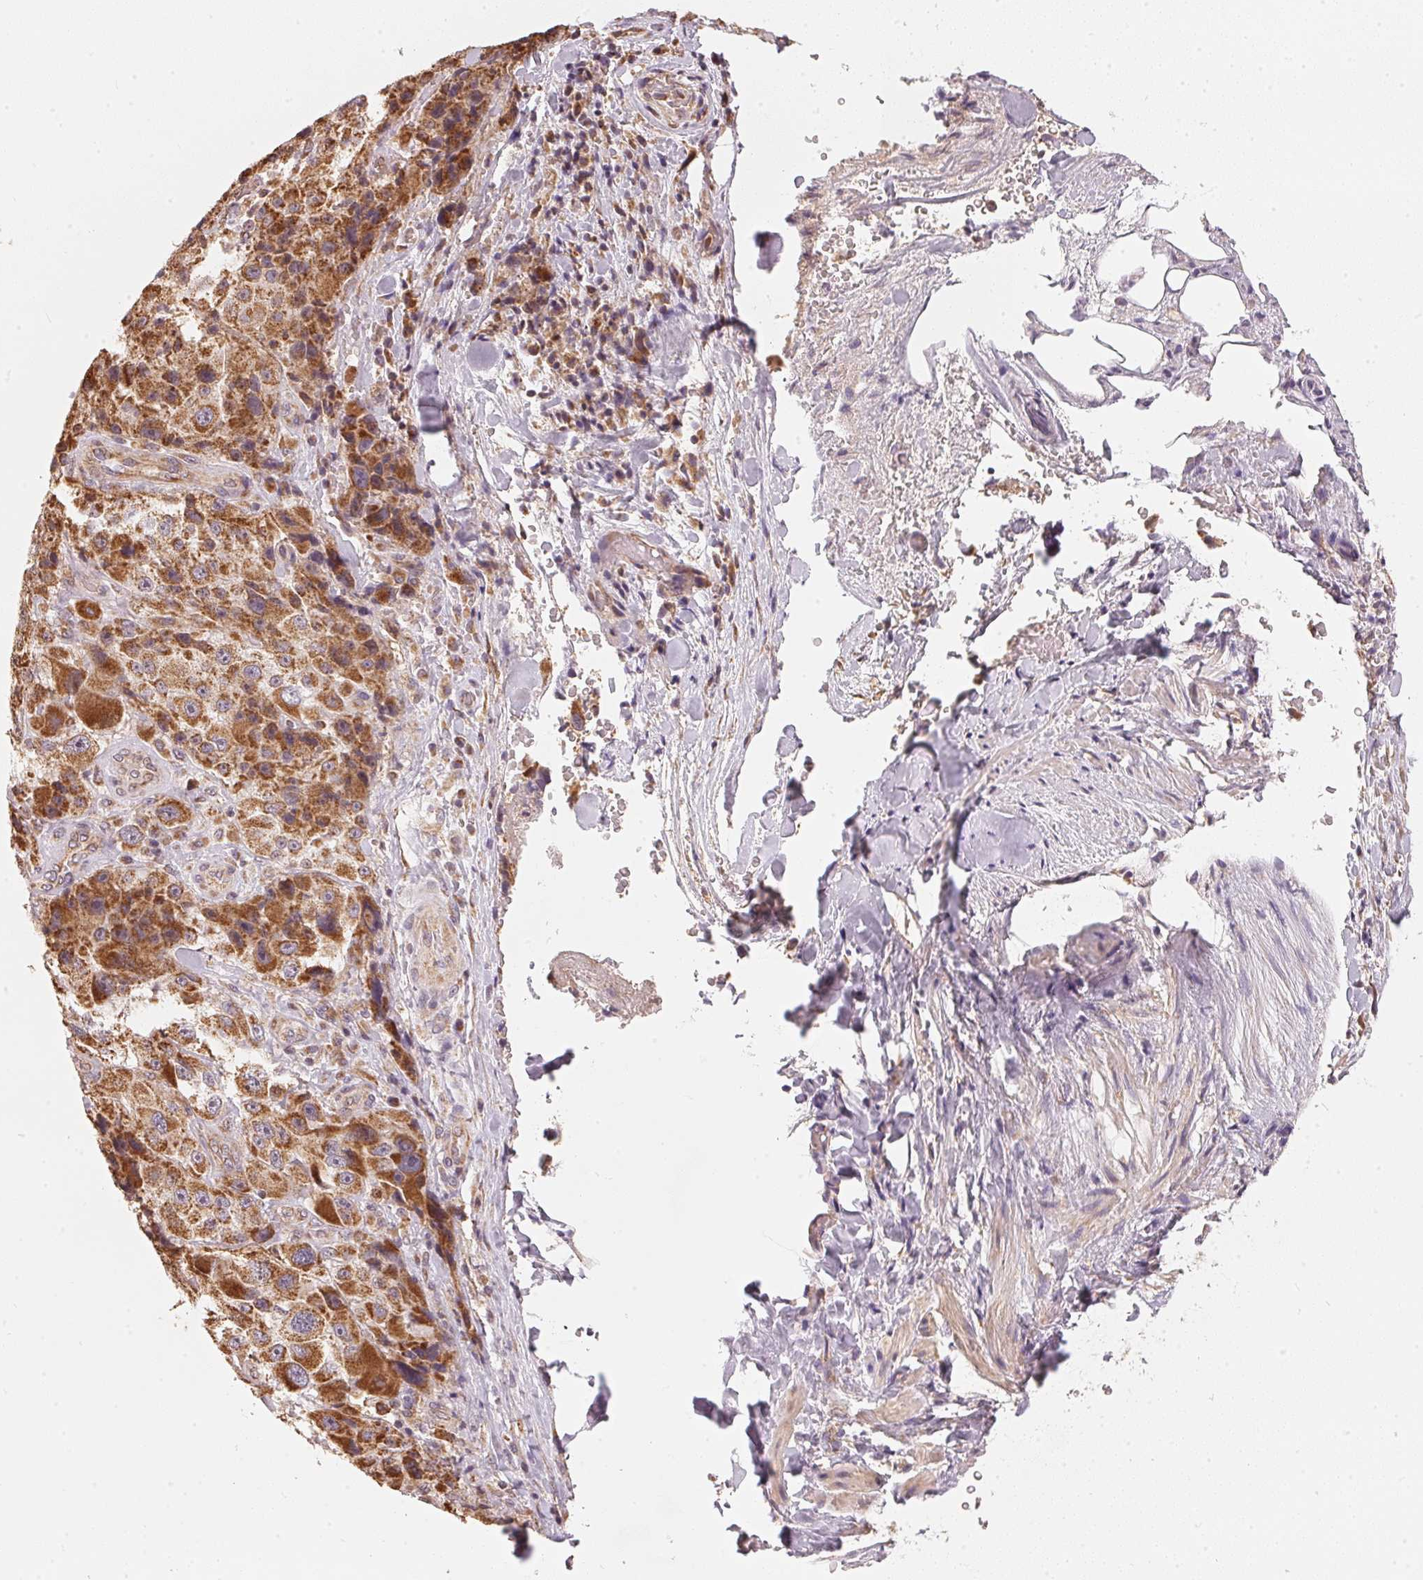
{"staining": {"intensity": "strong", "quantity": ">75%", "location": "cytoplasmic/membranous"}, "tissue": "melanoma", "cell_type": "Tumor cells", "image_type": "cancer", "snomed": [{"axis": "morphology", "description": "Malignant melanoma, Metastatic site"}, {"axis": "topography", "description": "Lymph node"}], "caption": "Melanoma was stained to show a protein in brown. There is high levels of strong cytoplasmic/membranous staining in about >75% of tumor cells.", "gene": "MATCAP1", "patient": {"sex": "male", "age": 62}}